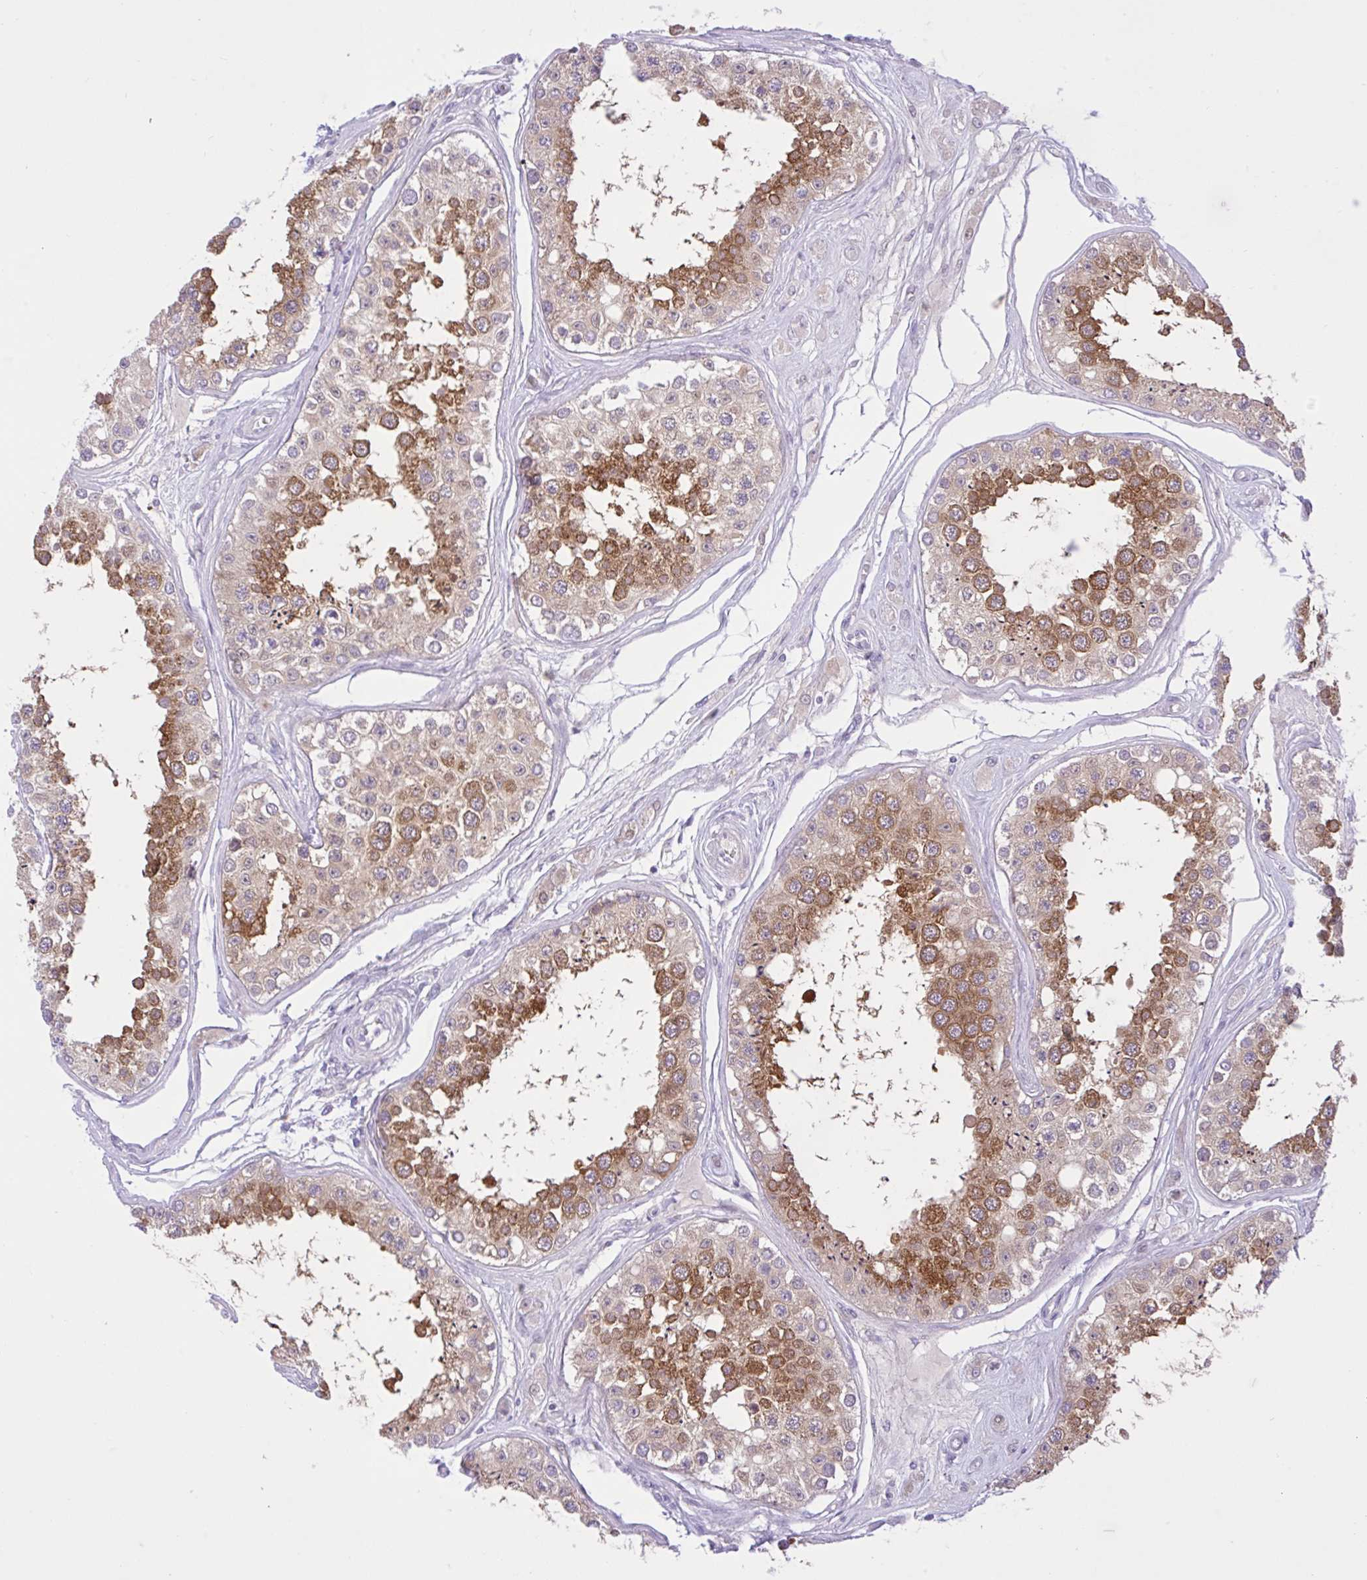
{"staining": {"intensity": "strong", "quantity": "25%-75%", "location": "cytoplasmic/membranous"}, "tissue": "testis", "cell_type": "Cells in seminiferous ducts", "image_type": "normal", "snomed": [{"axis": "morphology", "description": "Normal tissue, NOS"}, {"axis": "topography", "description": "Testis"}], "caption": "Cells in seminiferous ducts show high levels of strong cytoplasmic/membranous expression in approximately 25%-75% of cells in benign testis. The staining is performed using DAB brown chromogen to label protein expression. The nuclei are counter-stained blue using hematoxylin.", "gene": "ZNF101", "patient": {"sex": "male", "age": 25}}